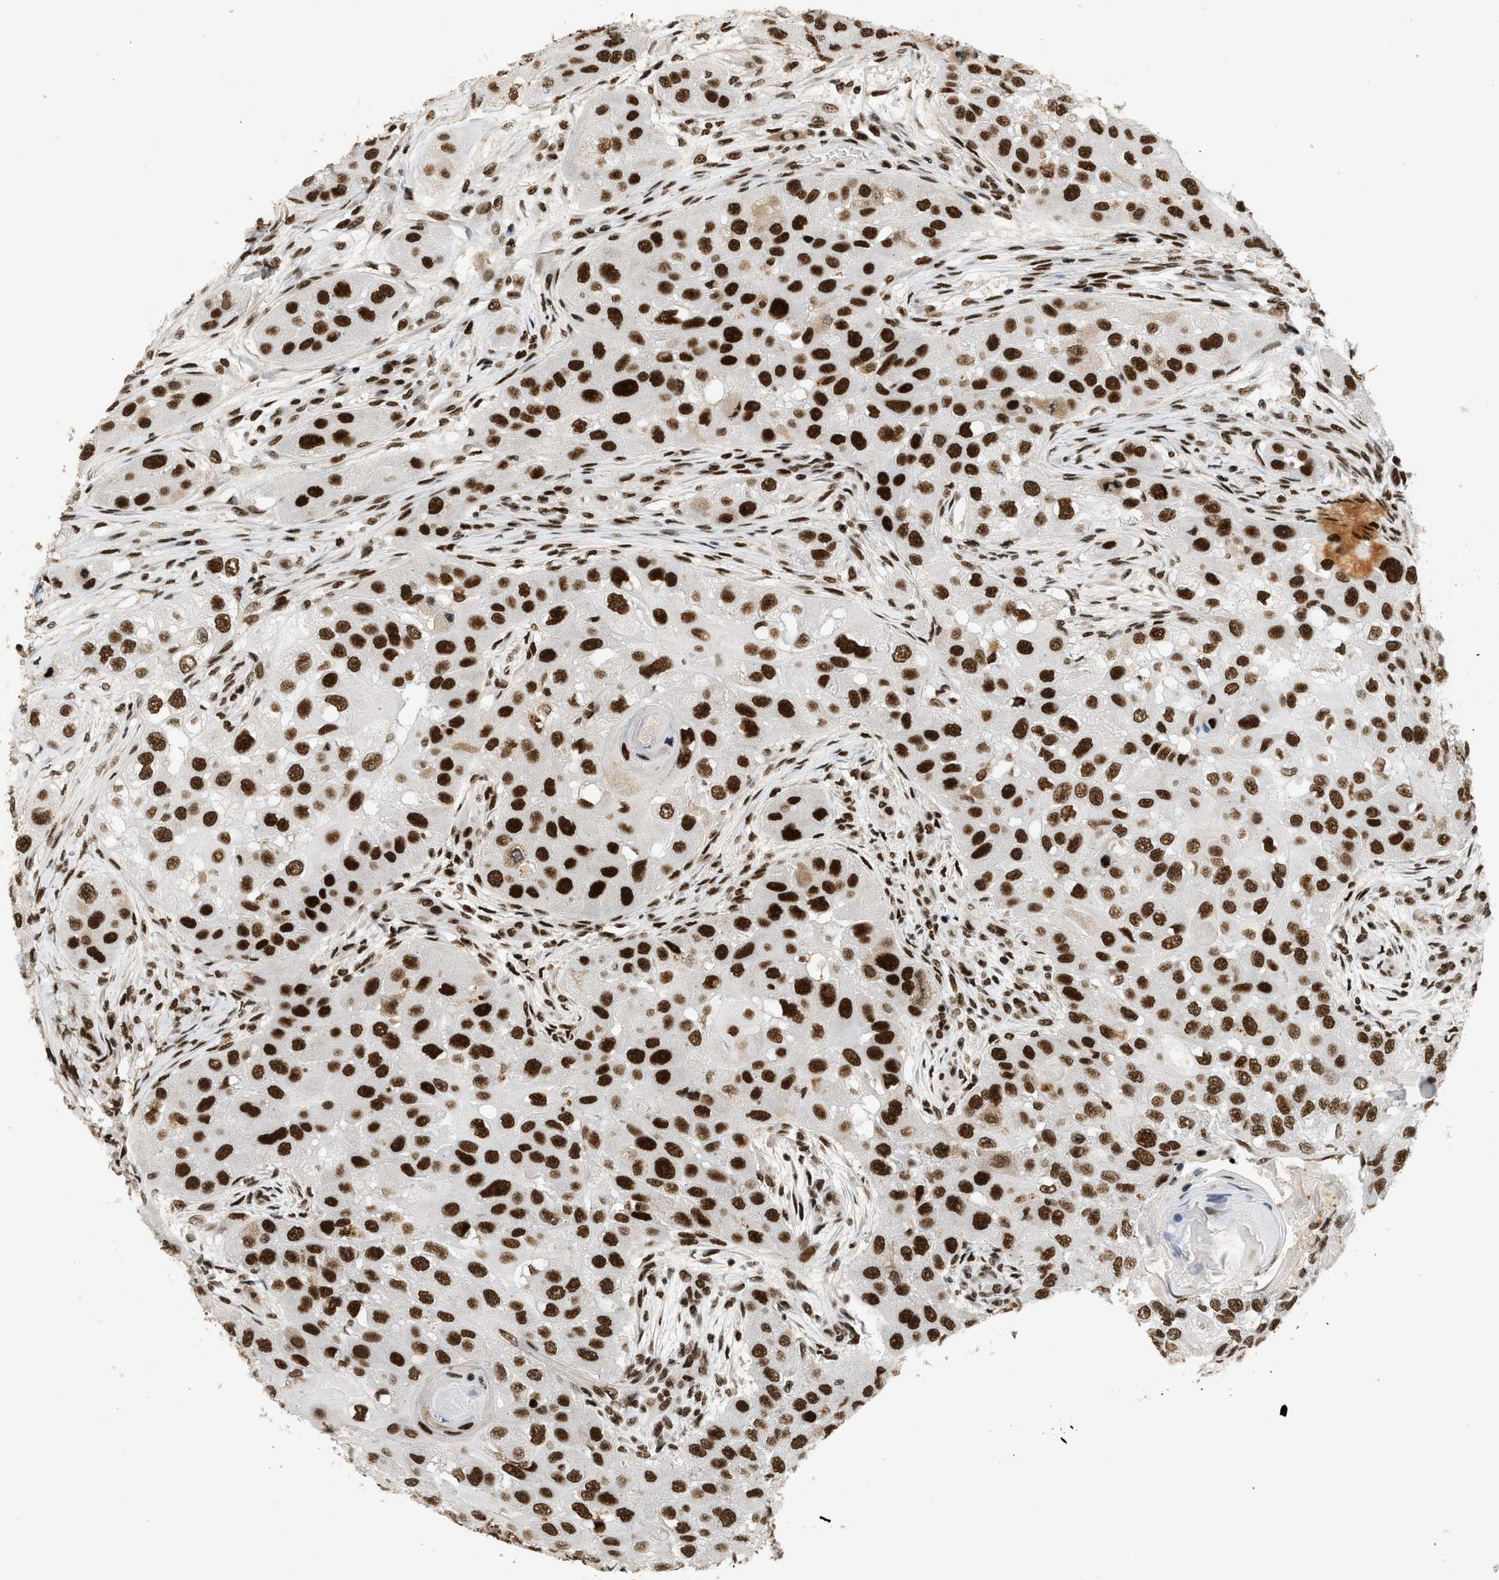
{"staining": {"intensity": "strong", "quantity": ">75%", "location": "nuclear"}, "tissue": "head and neck cancer", "cell_type": "Tumor cells", "image_type": "cancer", "snomed": [{"axis": "morphology", "description": "Normal tissue, NOS"}, {"axis": "morphology", "description": "Squamous cell carcinoma, NOS"}, {"axis": "topography", "description": "Skeletal muscle"}, {"axis": "topography", "description": "Head-Neck"}], "caption": "Human head and neck cancer stained for a protein (brown) reveals strong nuclear positive staining in about >75% of tumor cells.", "gene": "SMARCB1", "patient": {"sex": "male", "age": 51}}